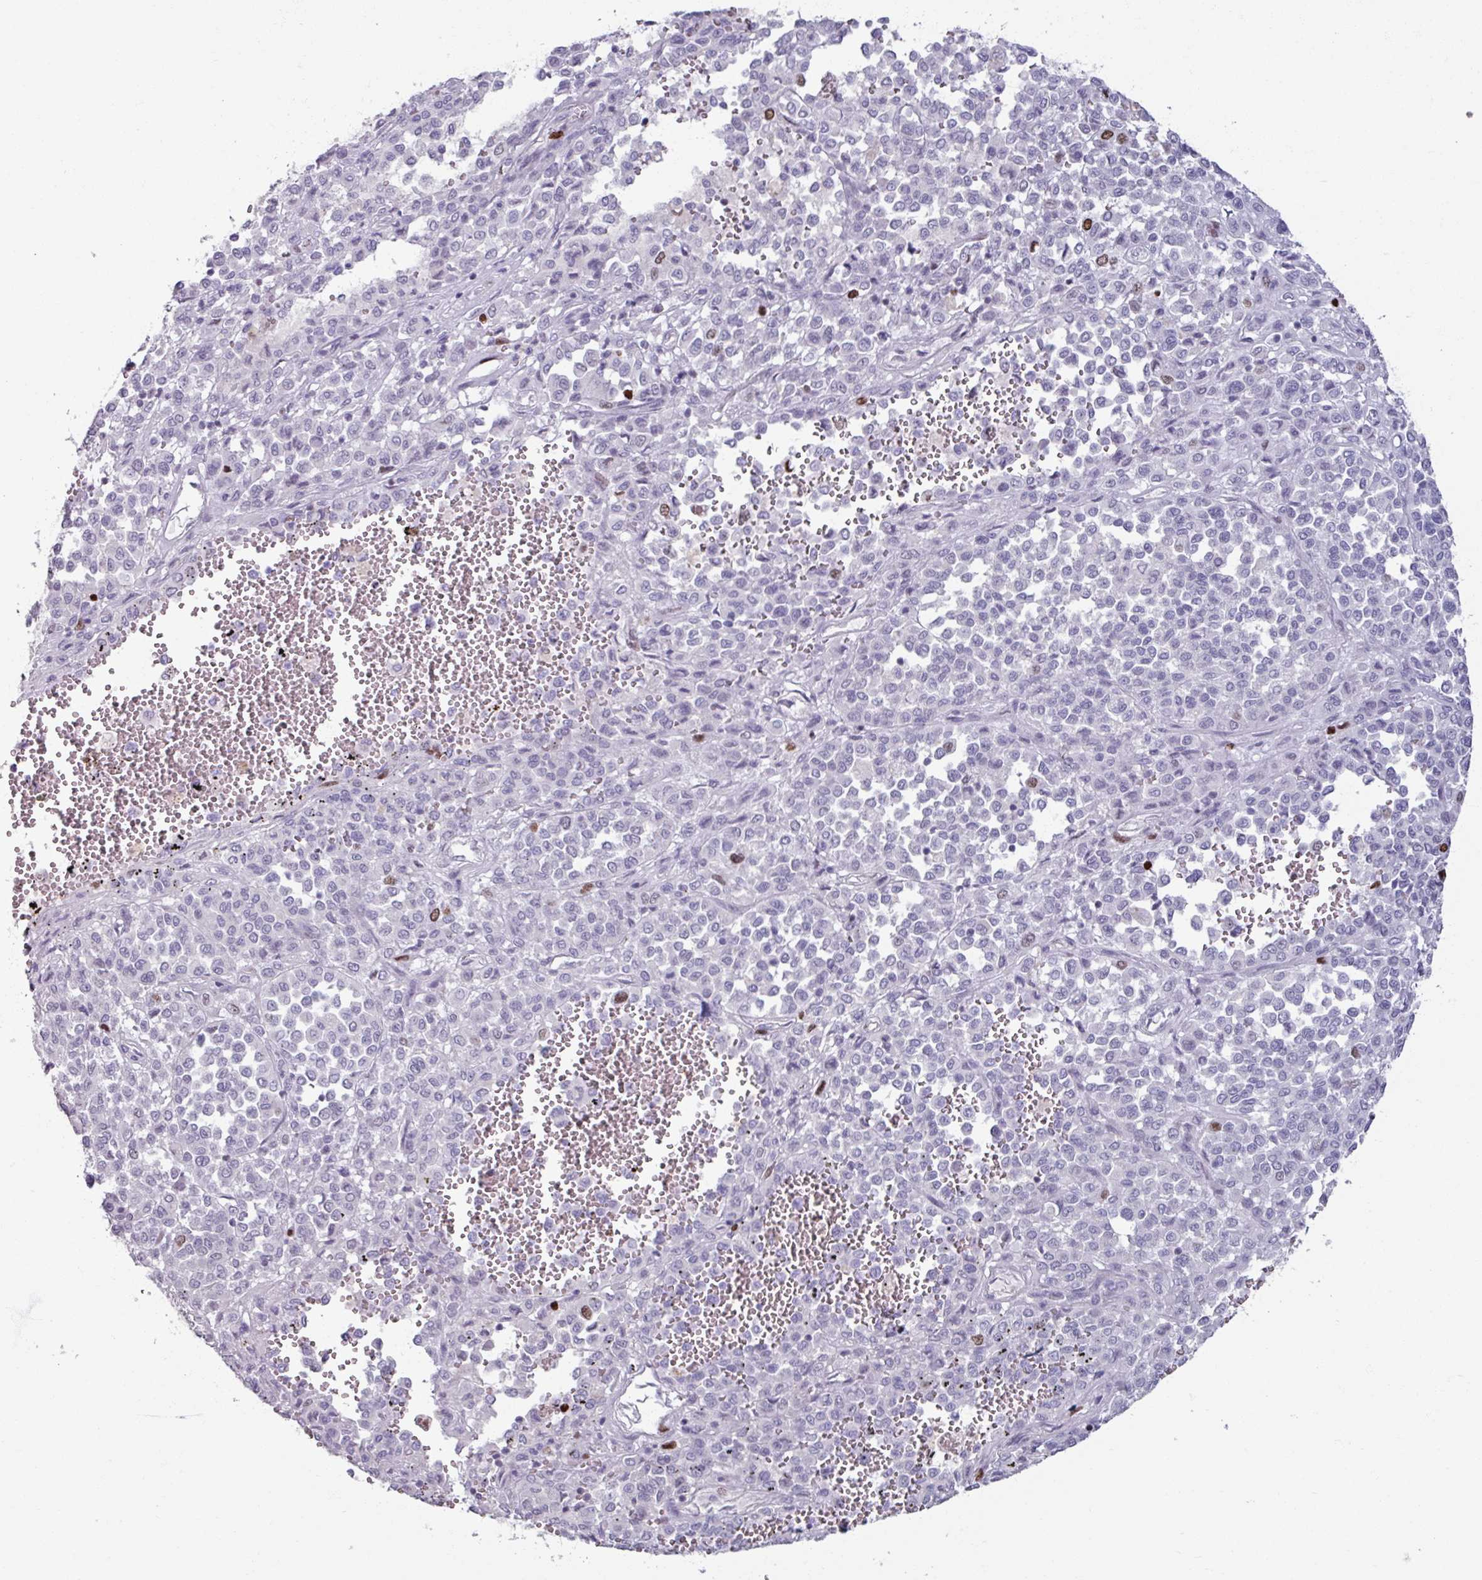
{"staining": {"intensity": "strong", "quantity": "<25%", "location": "nuclear"}, "tissue": "melanoma", "cell_type": "Tumor cells", "image_type": "cancer", "snomed": [{"axis": "morphology", "description": "Malignant melanoma, Metastatic site"}, {"axis": "topography", "description": "Pancreas"}], "caption": "Malignant melanoma (metastatic site) stained with a protein marker reveals strong staining in tumor cells.", "gene": "ATAD2", "patient": {"sex": "female", "age": 30}}